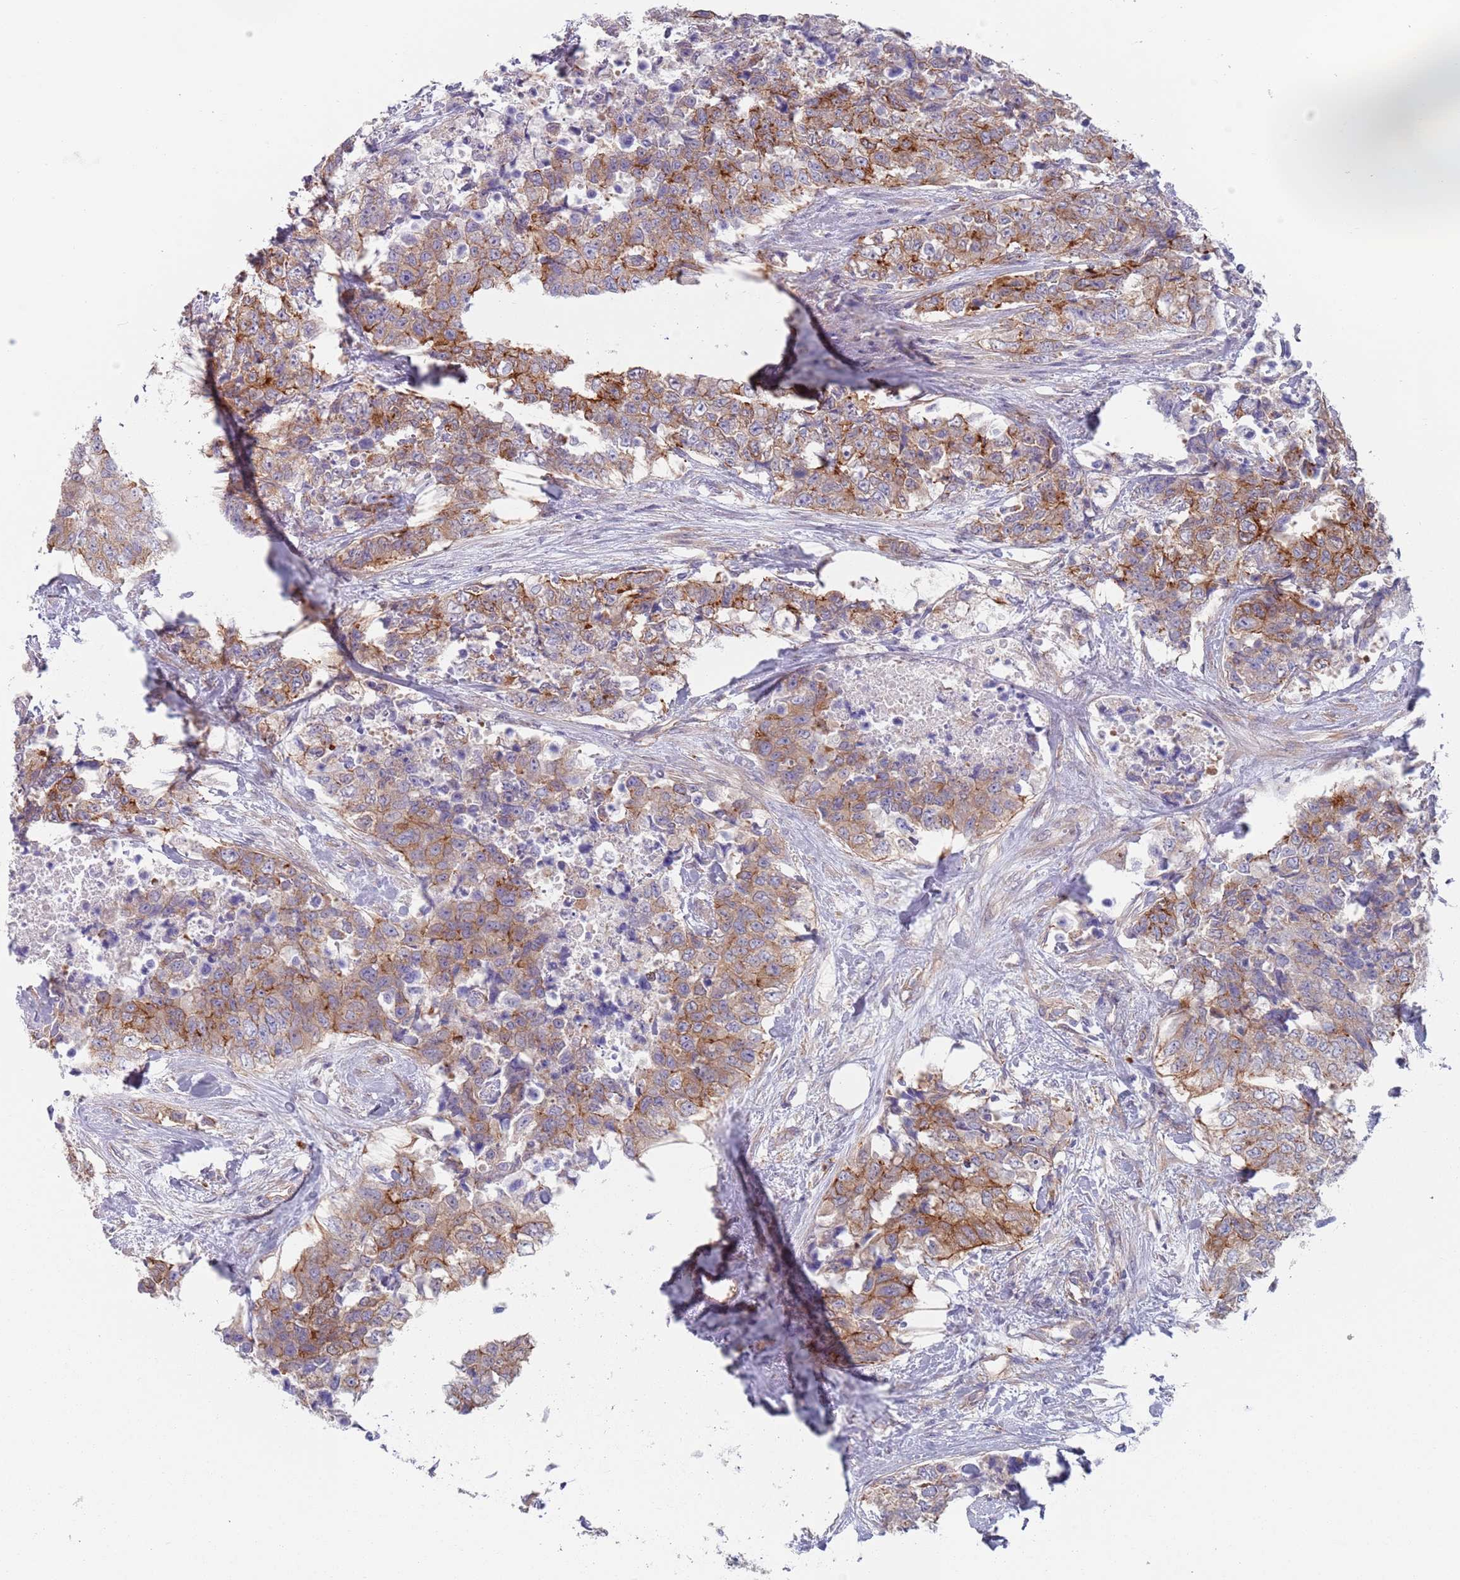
{"staining": {"intensity": "moderate", "quantity": "25%-75%", "location": "cytoplasmic/membranous"}, "tissue": "urothelial cancer", "cell_type": "Tumor cells", "image_type": "cancer", "snomed": [{"axis": "morphology", "description": "Urothelial carcinoma, High grade"}, {"axis": "topography", "description": "Urinary bladder"}], "caption": "A brown stain highlights moderate cytoplasmic/membranous expression of a protein in human urothelial cancer tumor cells. (DAB (3,3'-diaminobenzidine) = brown stain, brightfield microscopy at high magnification).", "gene": "APPL2", "patient": {"sex": "female", "age": 78}}